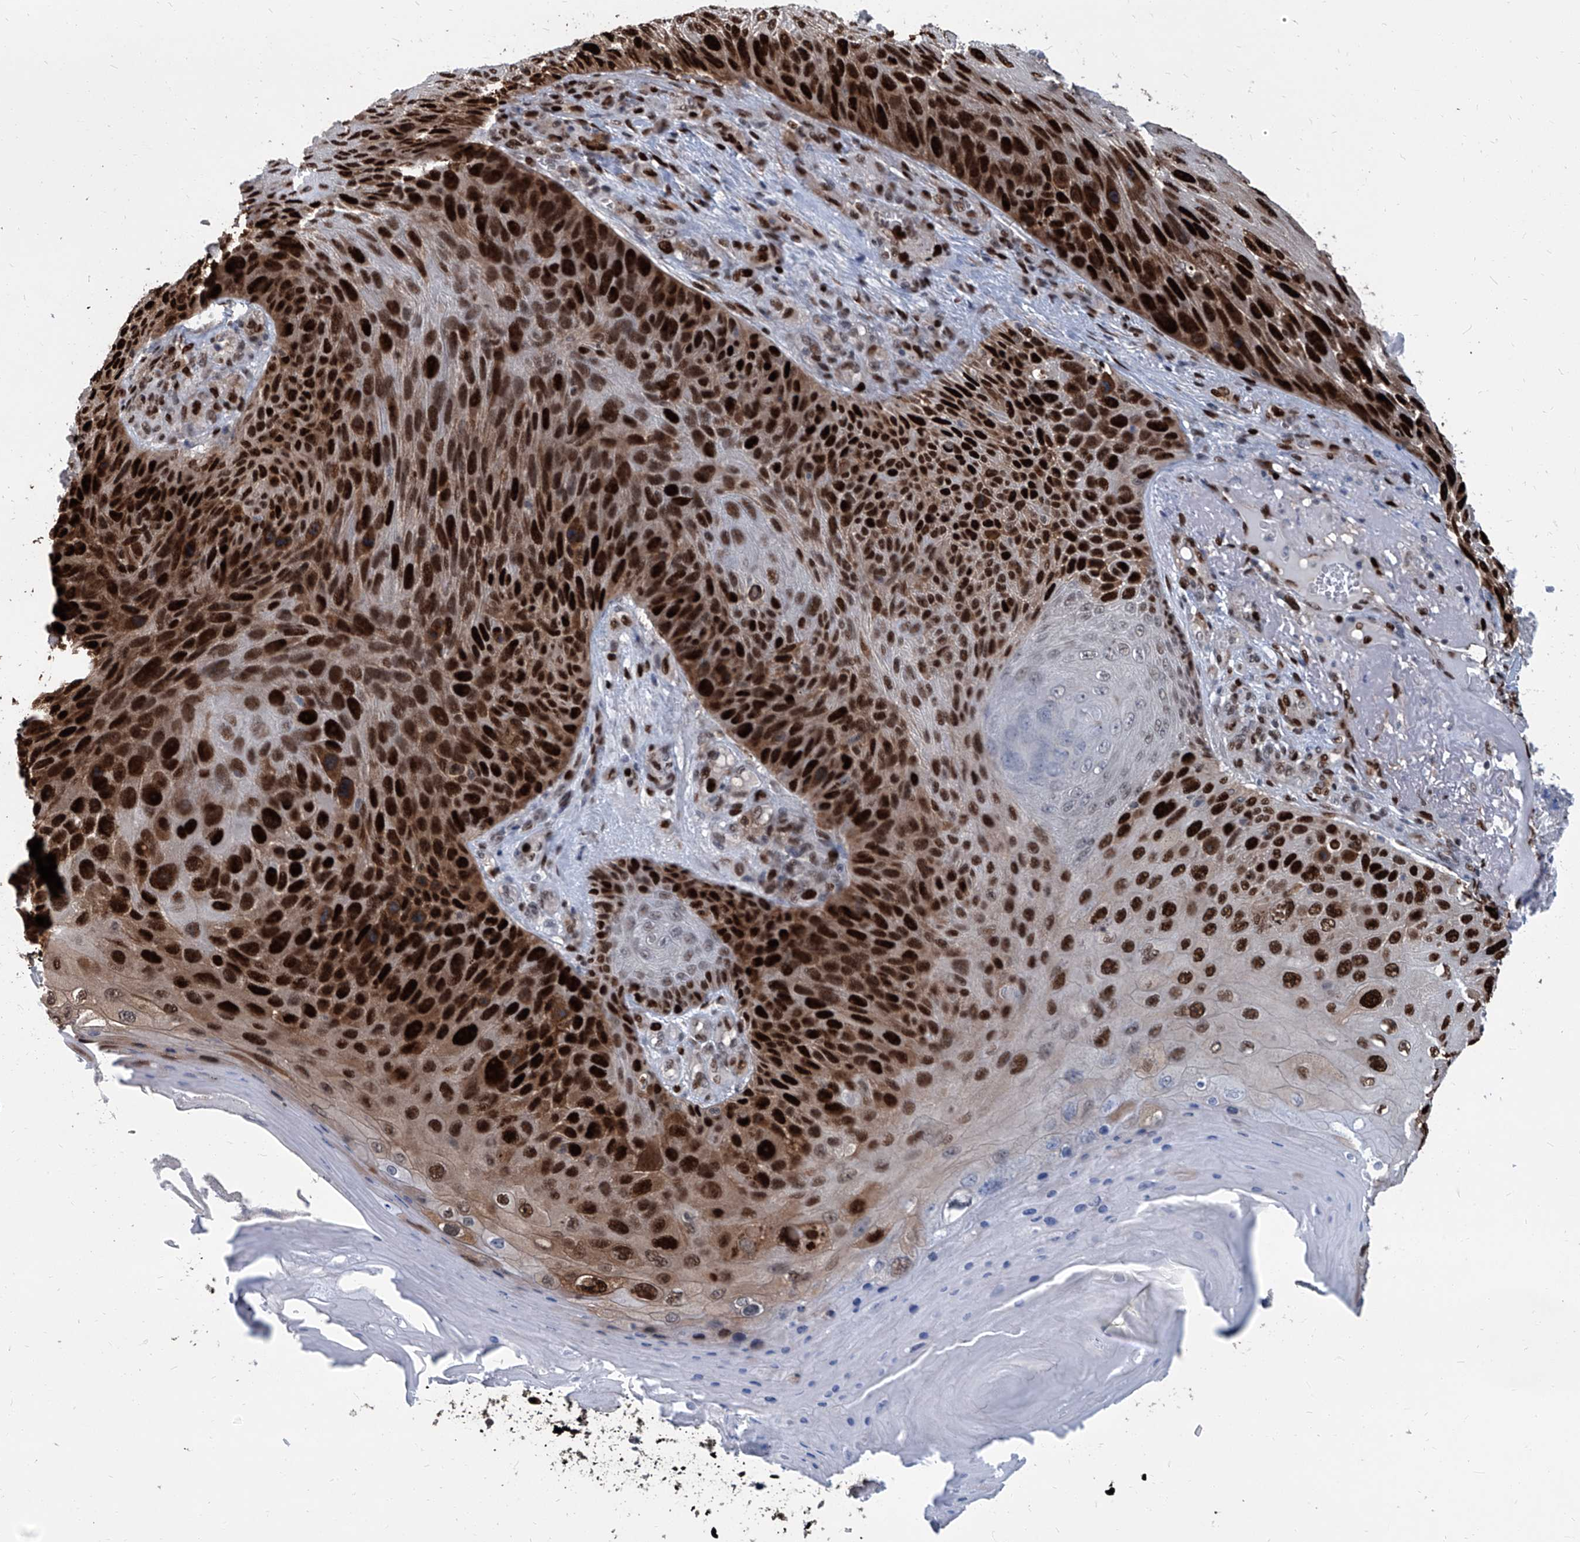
{"staining": {"intensity": "strong", "quantity": ">75%", "location": "cytoplasmic/membranous,nuclear"}, "tissue": "skin cancer", "cell_type": "Tumor cells", "image_type": "cancer", "snomed": [{"axis": "morphology", "description": "Squamous cell carcinoma, NOS"}, {"axis": "topography", "description": "Skin"}], "caption": "Skin cancer stained for a protein (brown) demonstrates strong cytoplasmic/membranous and nuclear positive positivity in about >75% of tumor cells.", "gene": "PCNA", "patient": {"sex": "female", "age": 88}}